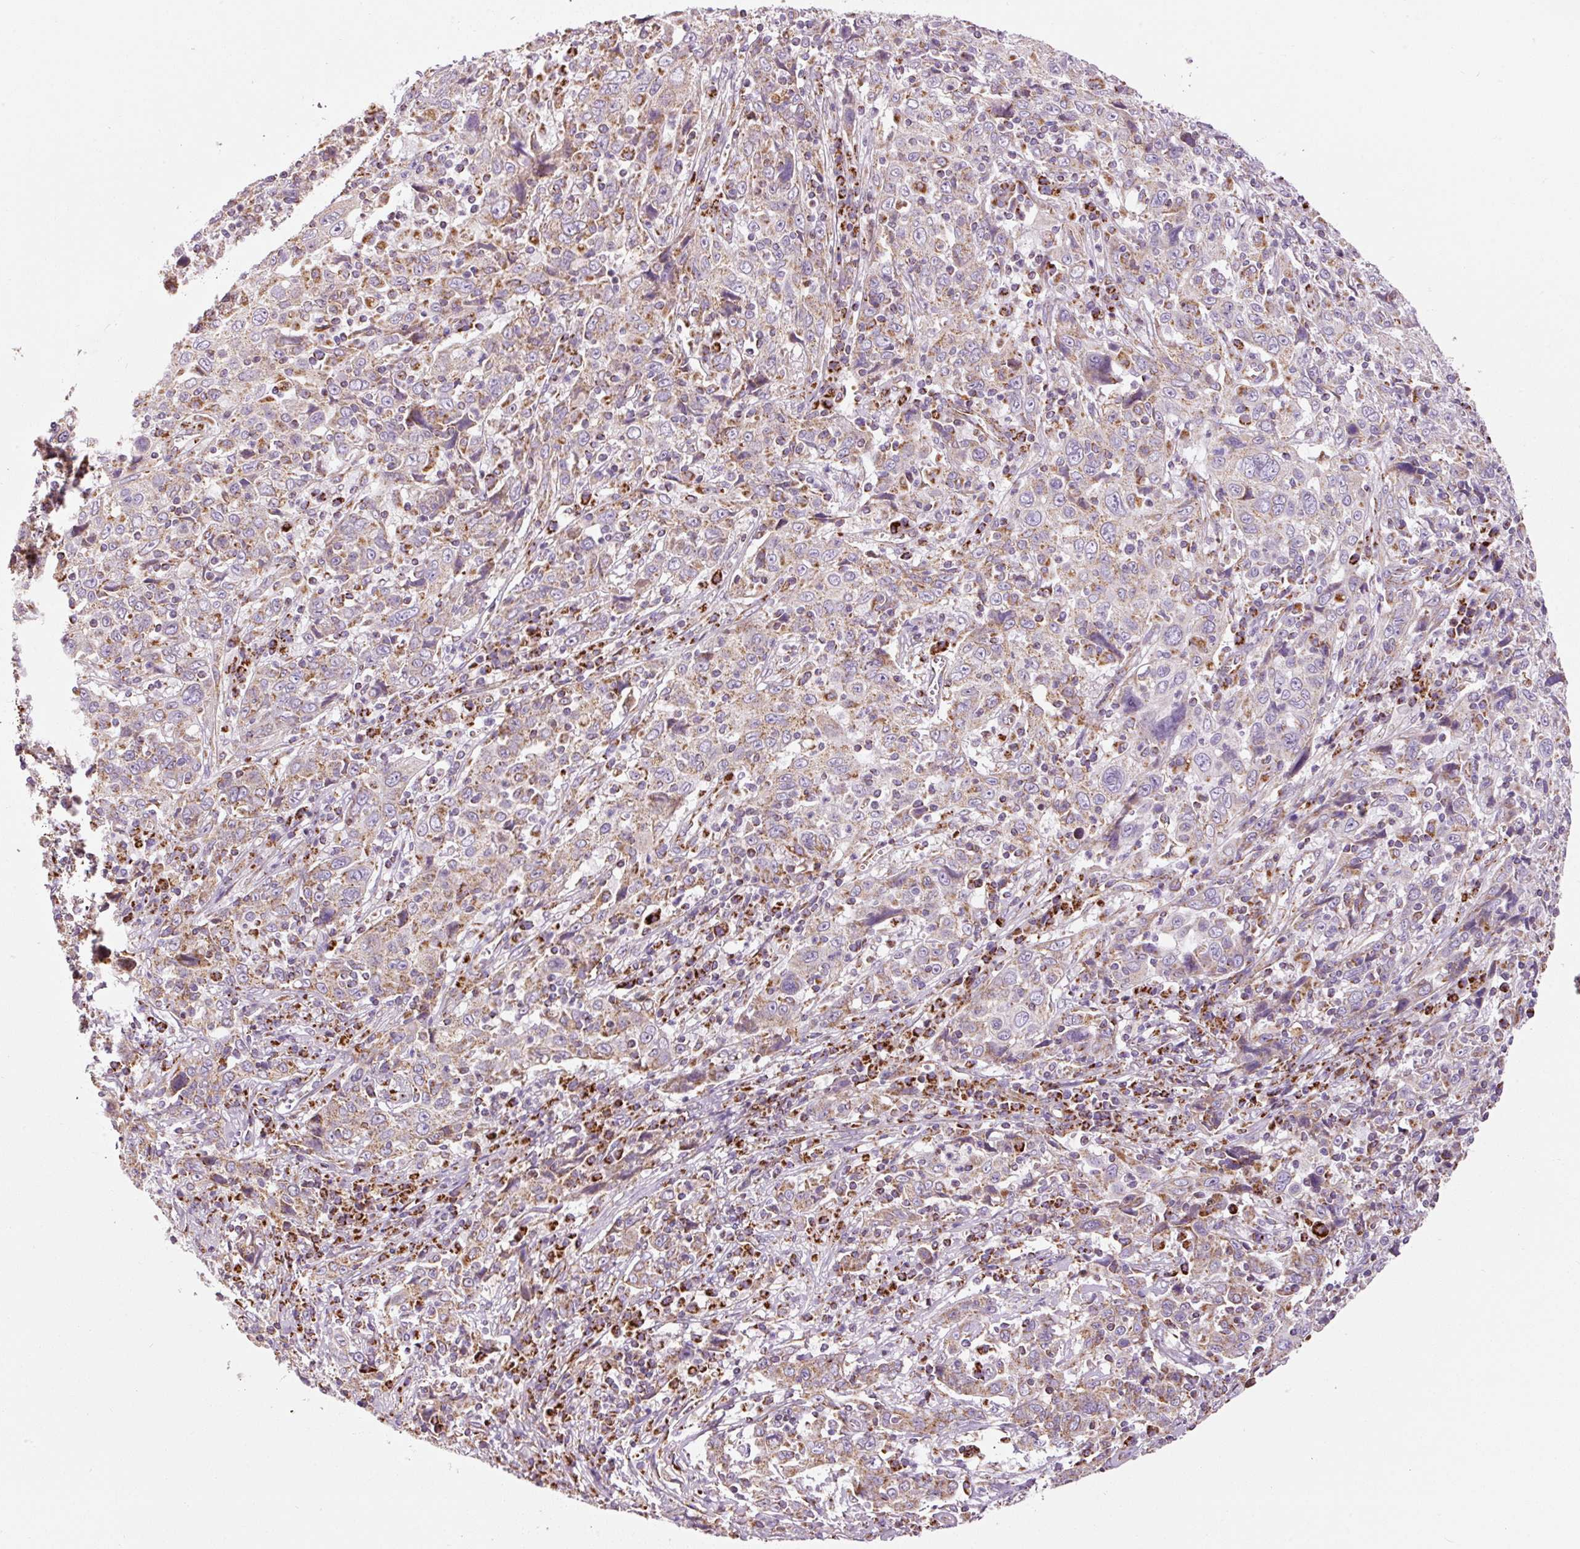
{"staining": {"intensity": "weak", "quantity": "25%-75%", "location": "cytoplasmic/membranous"}, "tissue": "cervical cancer", "cell_type": "Tumor cells", "image_type": "cancer", "snomed": [{"axis": "morphology", "description": "Squamous cell carcinoma, NOS"}, {"axis": "topography", "description": "Cervix"}], "caption": "Protein staining exhibits weak cytoplasmic/membranous expression in about 25%-75% of tumor cells in squamous cell carcinoma (cervical).", "gene": "NDUFB4", "patient": {"sex": "female", "age": 46}}